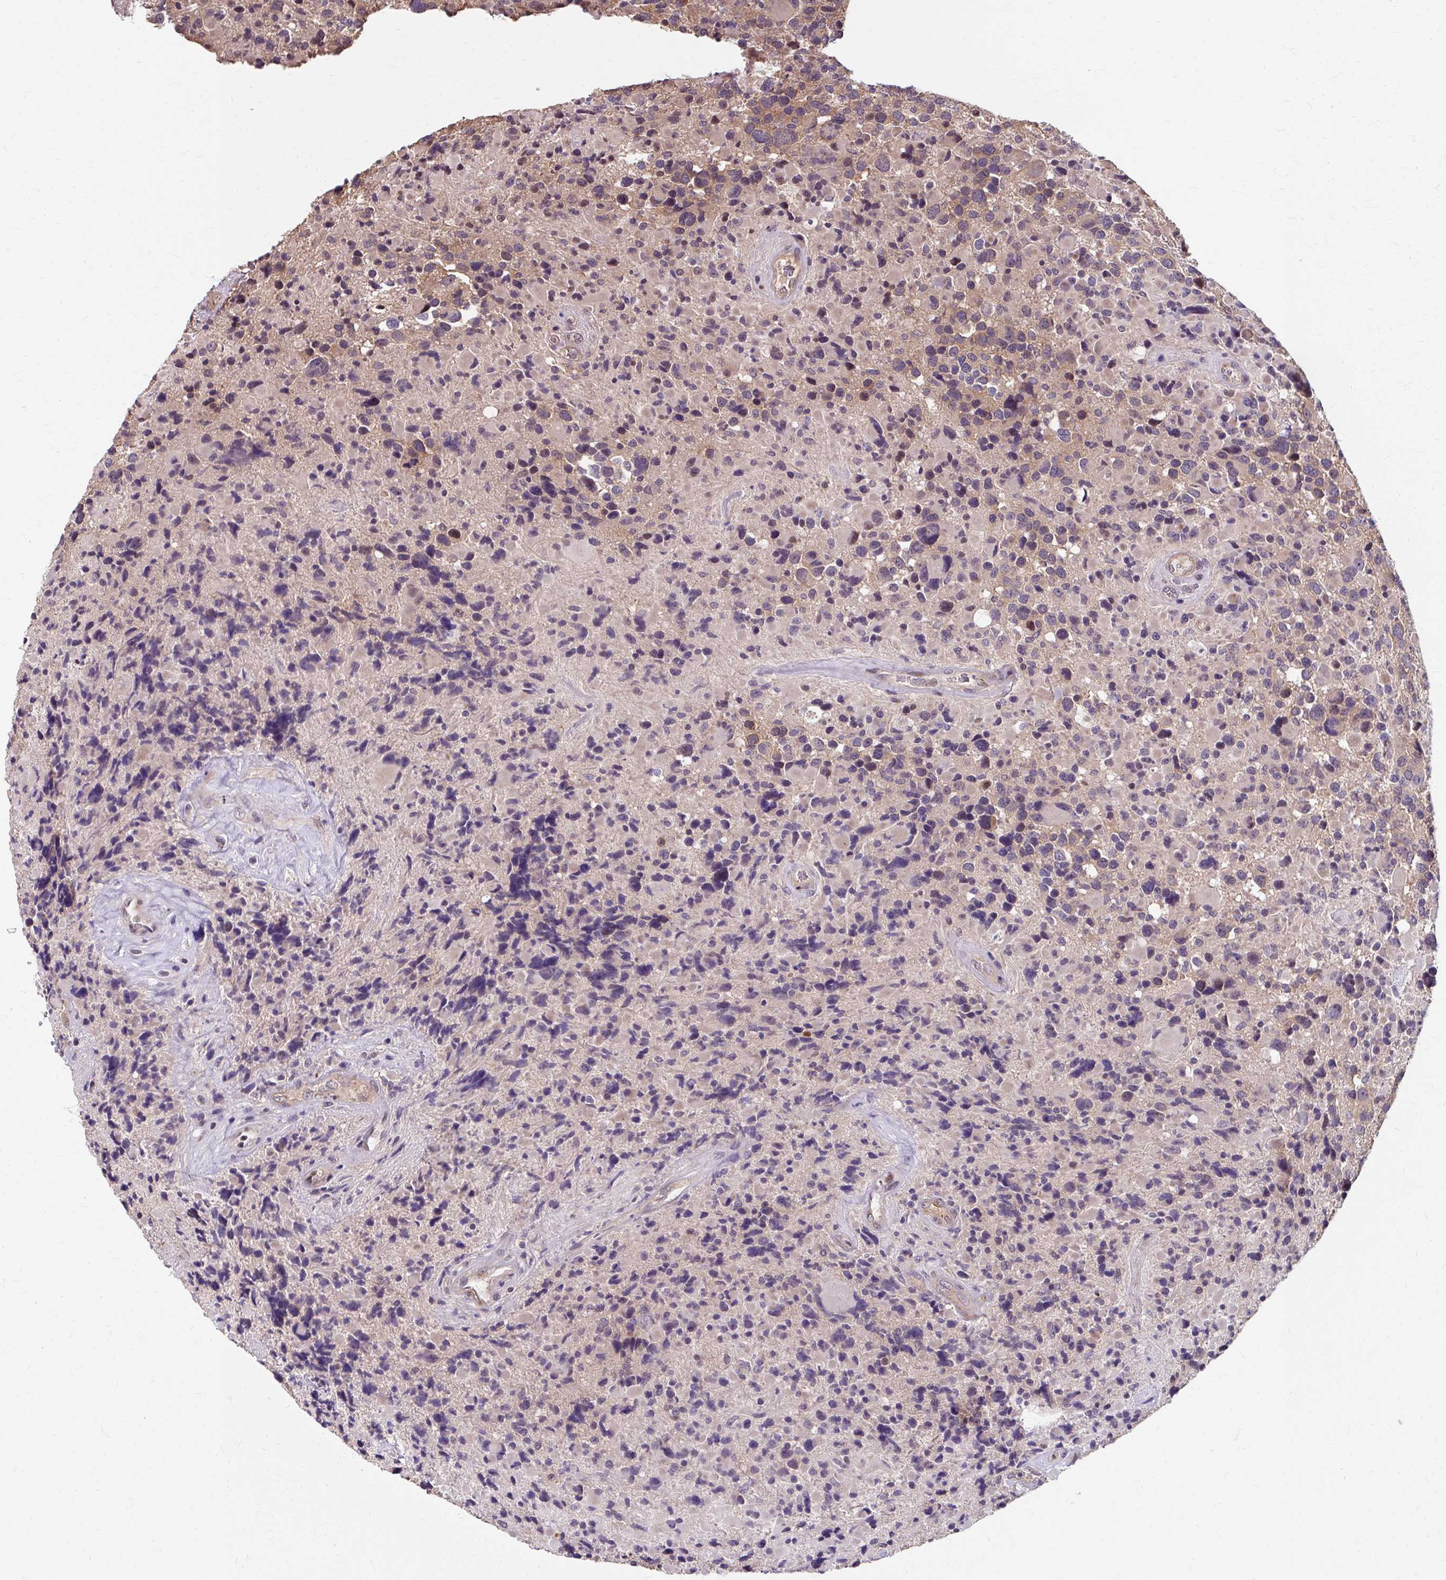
{"staining": {"intensity": "weak", "quantity": "25%-75%", "location": "cytoplasmic/membranous"}, "tissue": "glioma", "cell_type": "Tumor cells", "image_type": "cancer", "snomed": [{"axis": "morphology", "description": "Glioma, malignant, High grade"}, {"axis": "topography", "description": "Brain"}], "caption": "Malignant glioma (high-grade) was stained to show a protein in brown. There is low levels of weak cytoplasmic/membranous positivity in approximately 25%-75% of tumor cells. Using DAB (3,3'-diaminobenzidine) (brown) and hematoxylin (blue) stains, captured at high magnification using brightfield microscopy.", "gene": "ZNF555", "patient": {"sex": "female", "age": 40}}